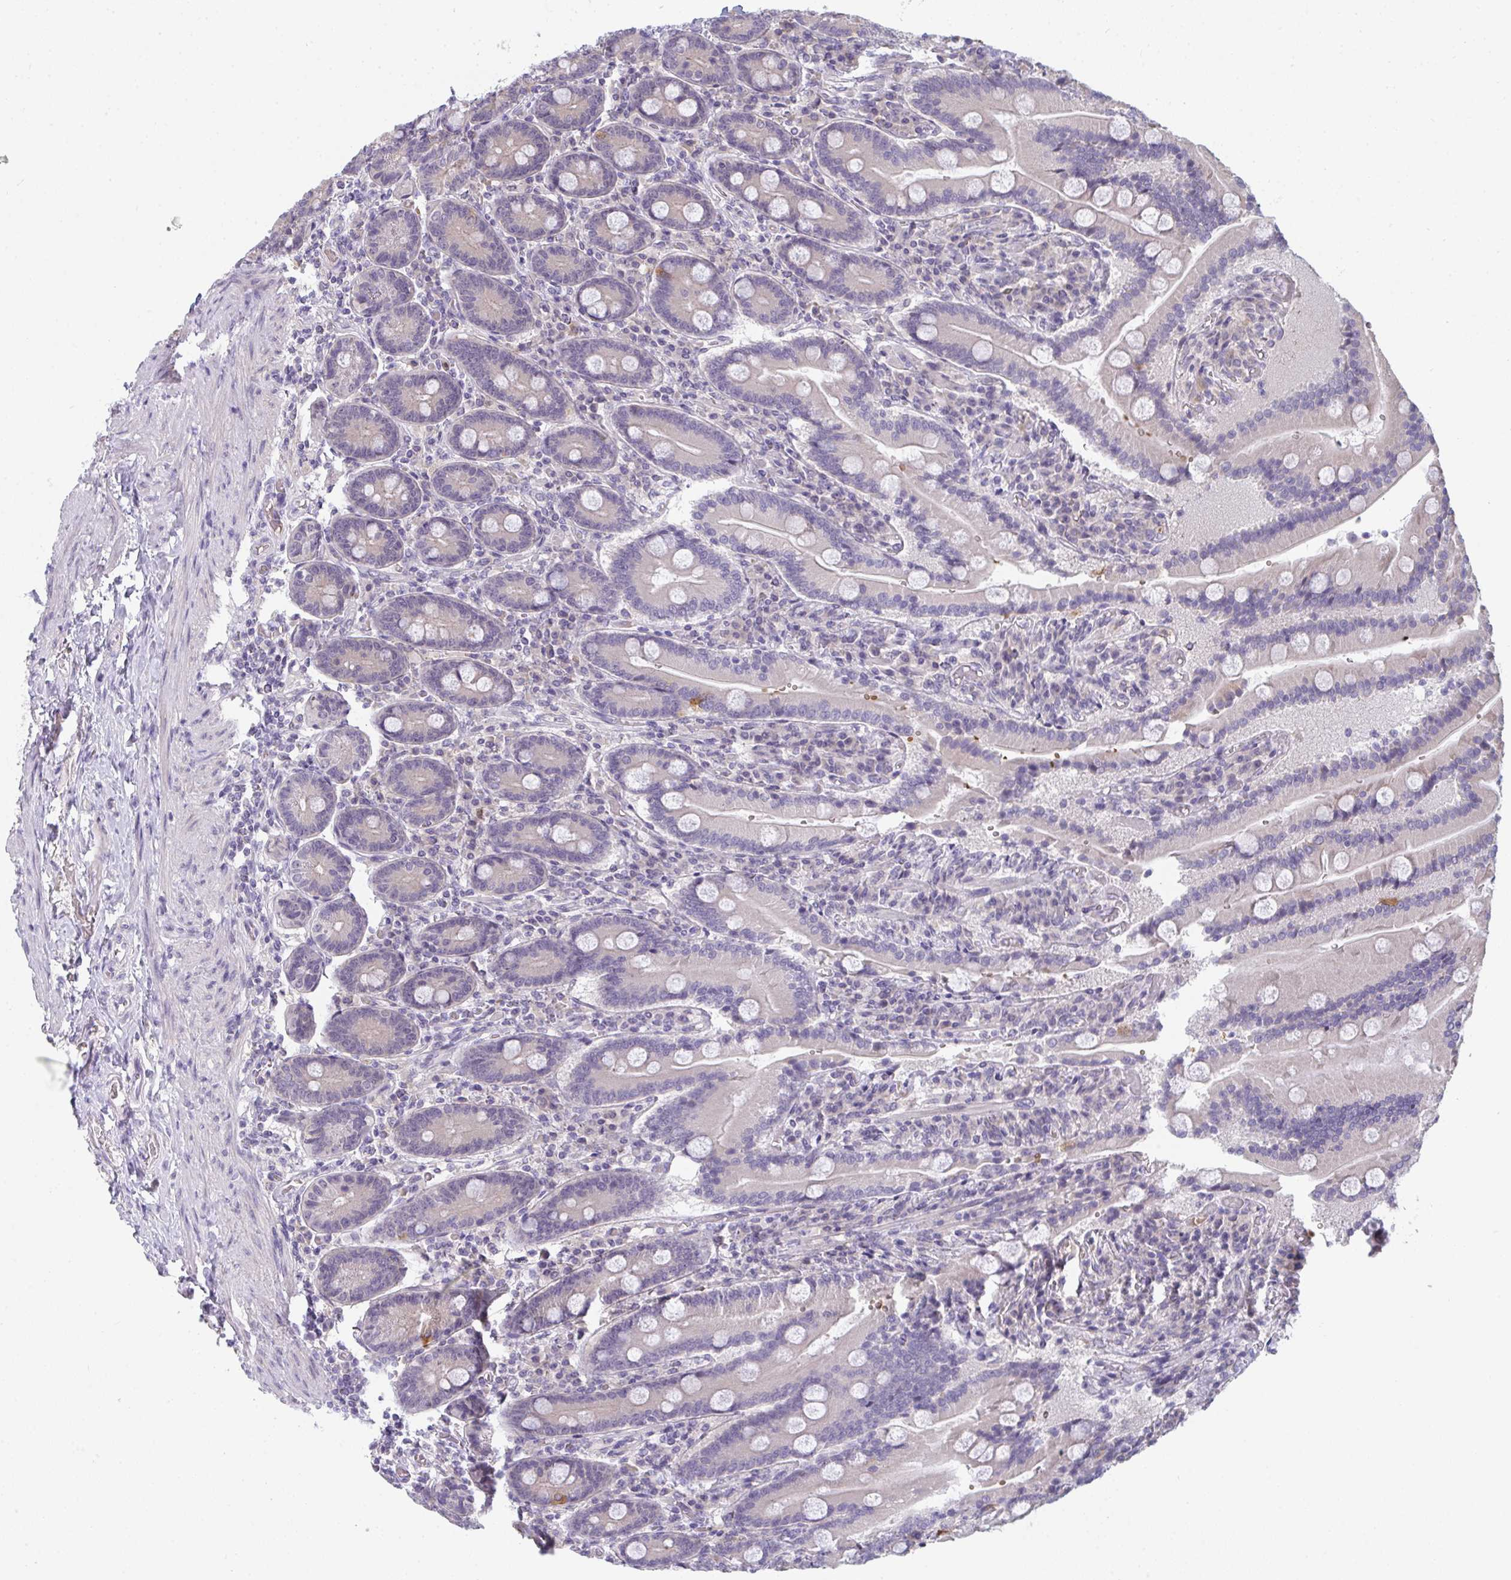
{"staining": {"intensity": "moderate", "quantity": "<25%", "location": "cytoplasmic/membranous"}, "tissue": "duodenum", "cell_type": "Glandular cells", "image_type": "normal", "snomed": [{"axis": "morphology", "description": "Normal tissue, NOS"}, {"axis": "topography", "description": "Duodenum"}], "caption": "Brown immunohistochemical staining in benign duodenum exhibits moderate cytoplasmic/membranous positivity in about <25% of glandular cells. Nuclei are stained in blue.", "gene": "RIOK1", "patient": {"sex": "female", "age": 62}}